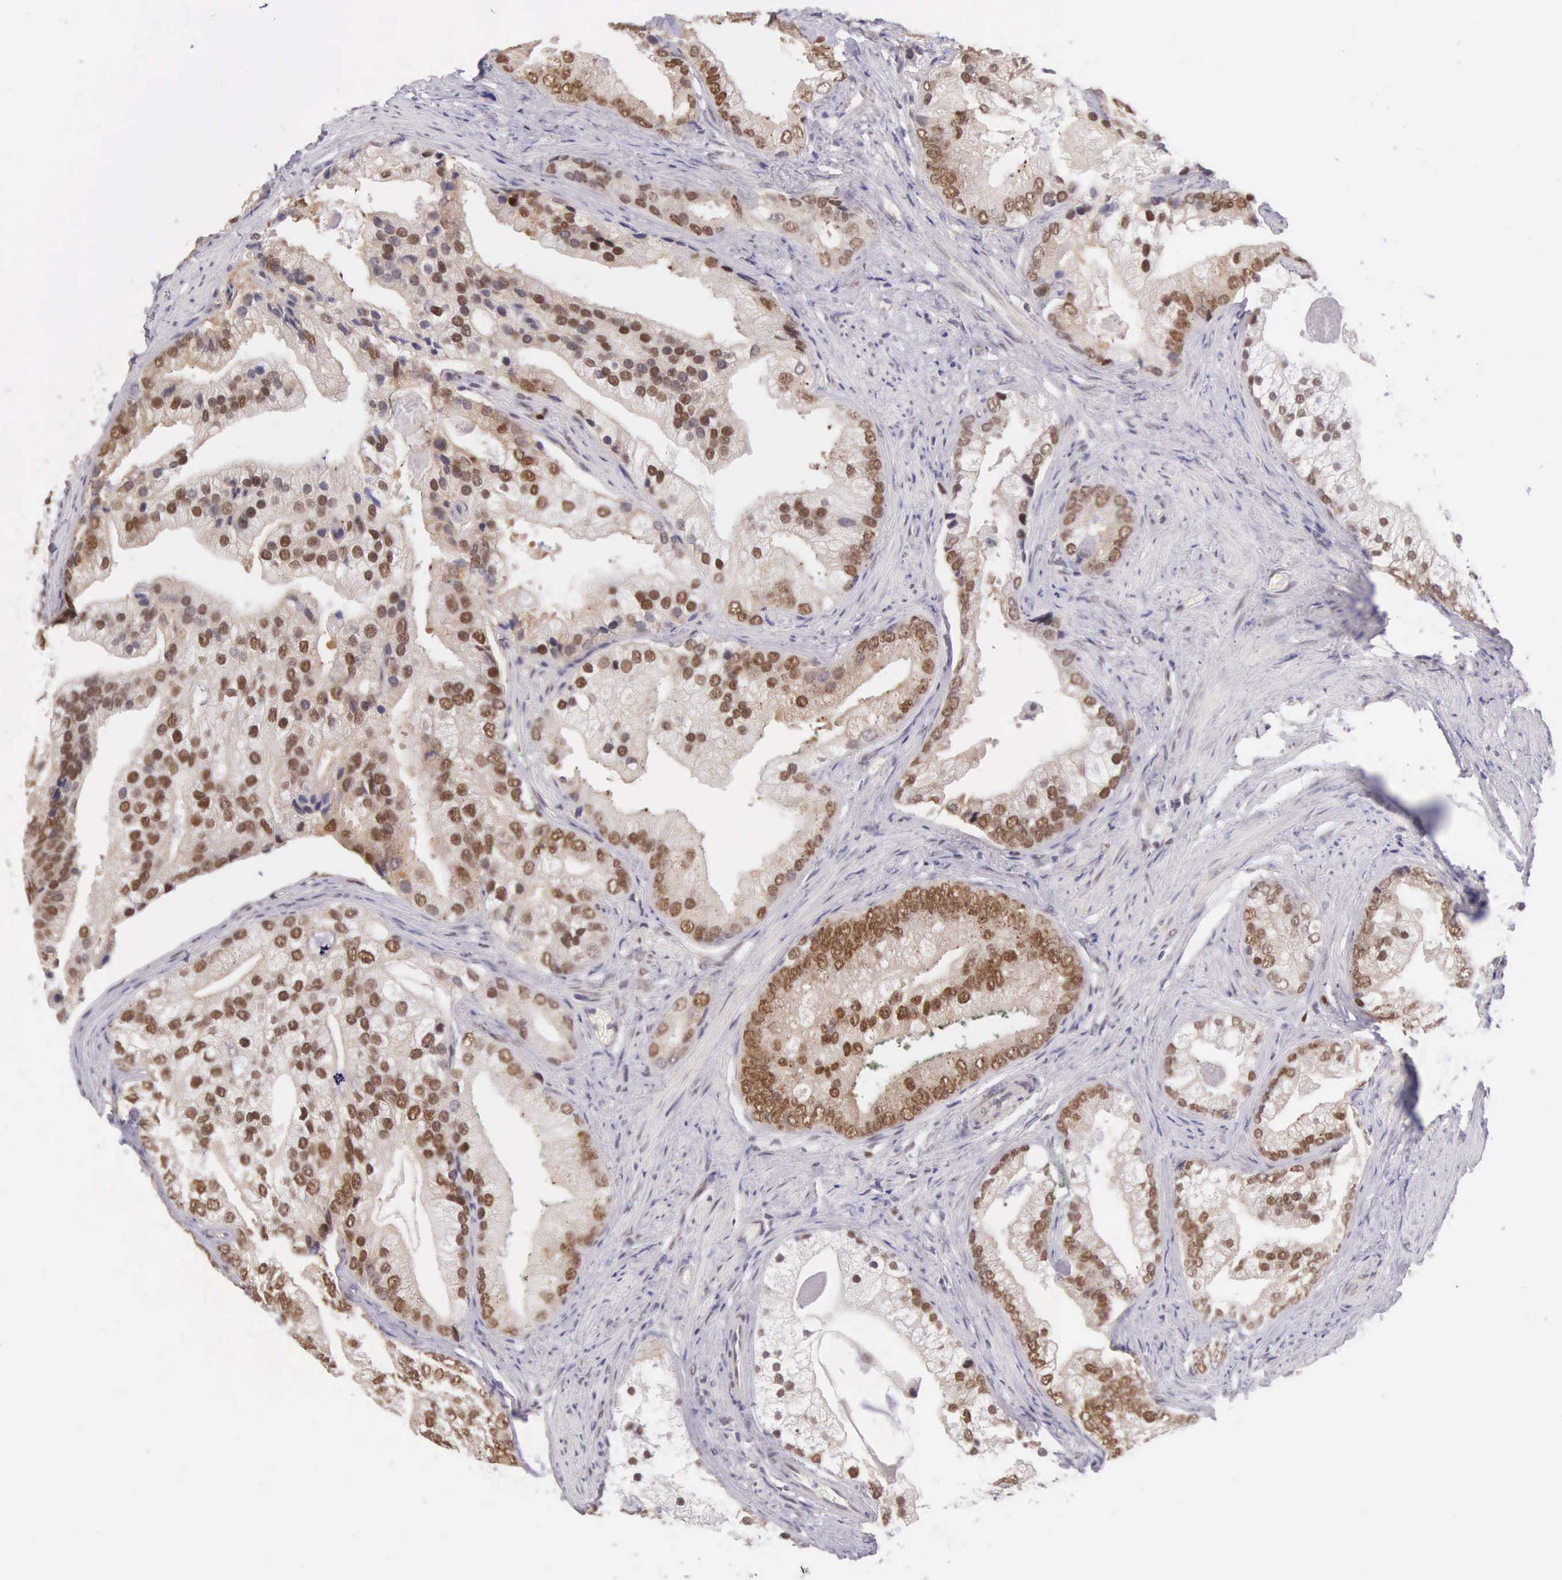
{"staining": {"intensity": "moderate", "quantity": ">75%", "location": "nuclear"}, "tissue": "prostate cancer", "cell_type": "Tumor cells", "image_type": "cancer", "snomed": [{"axis": "morphology", "description": "Adenocarcinoma, Low grade"}, {"axis": "topography", "description": "Prostate"}], "caption": "Adenocarcinoma (low-grade) (prostate) stained with a brown dye displays moderate nuclear positive expression in about >75% of tumor cells.", "gene": "CCDC117", "patient": {"sex": "male", "age": 71}}